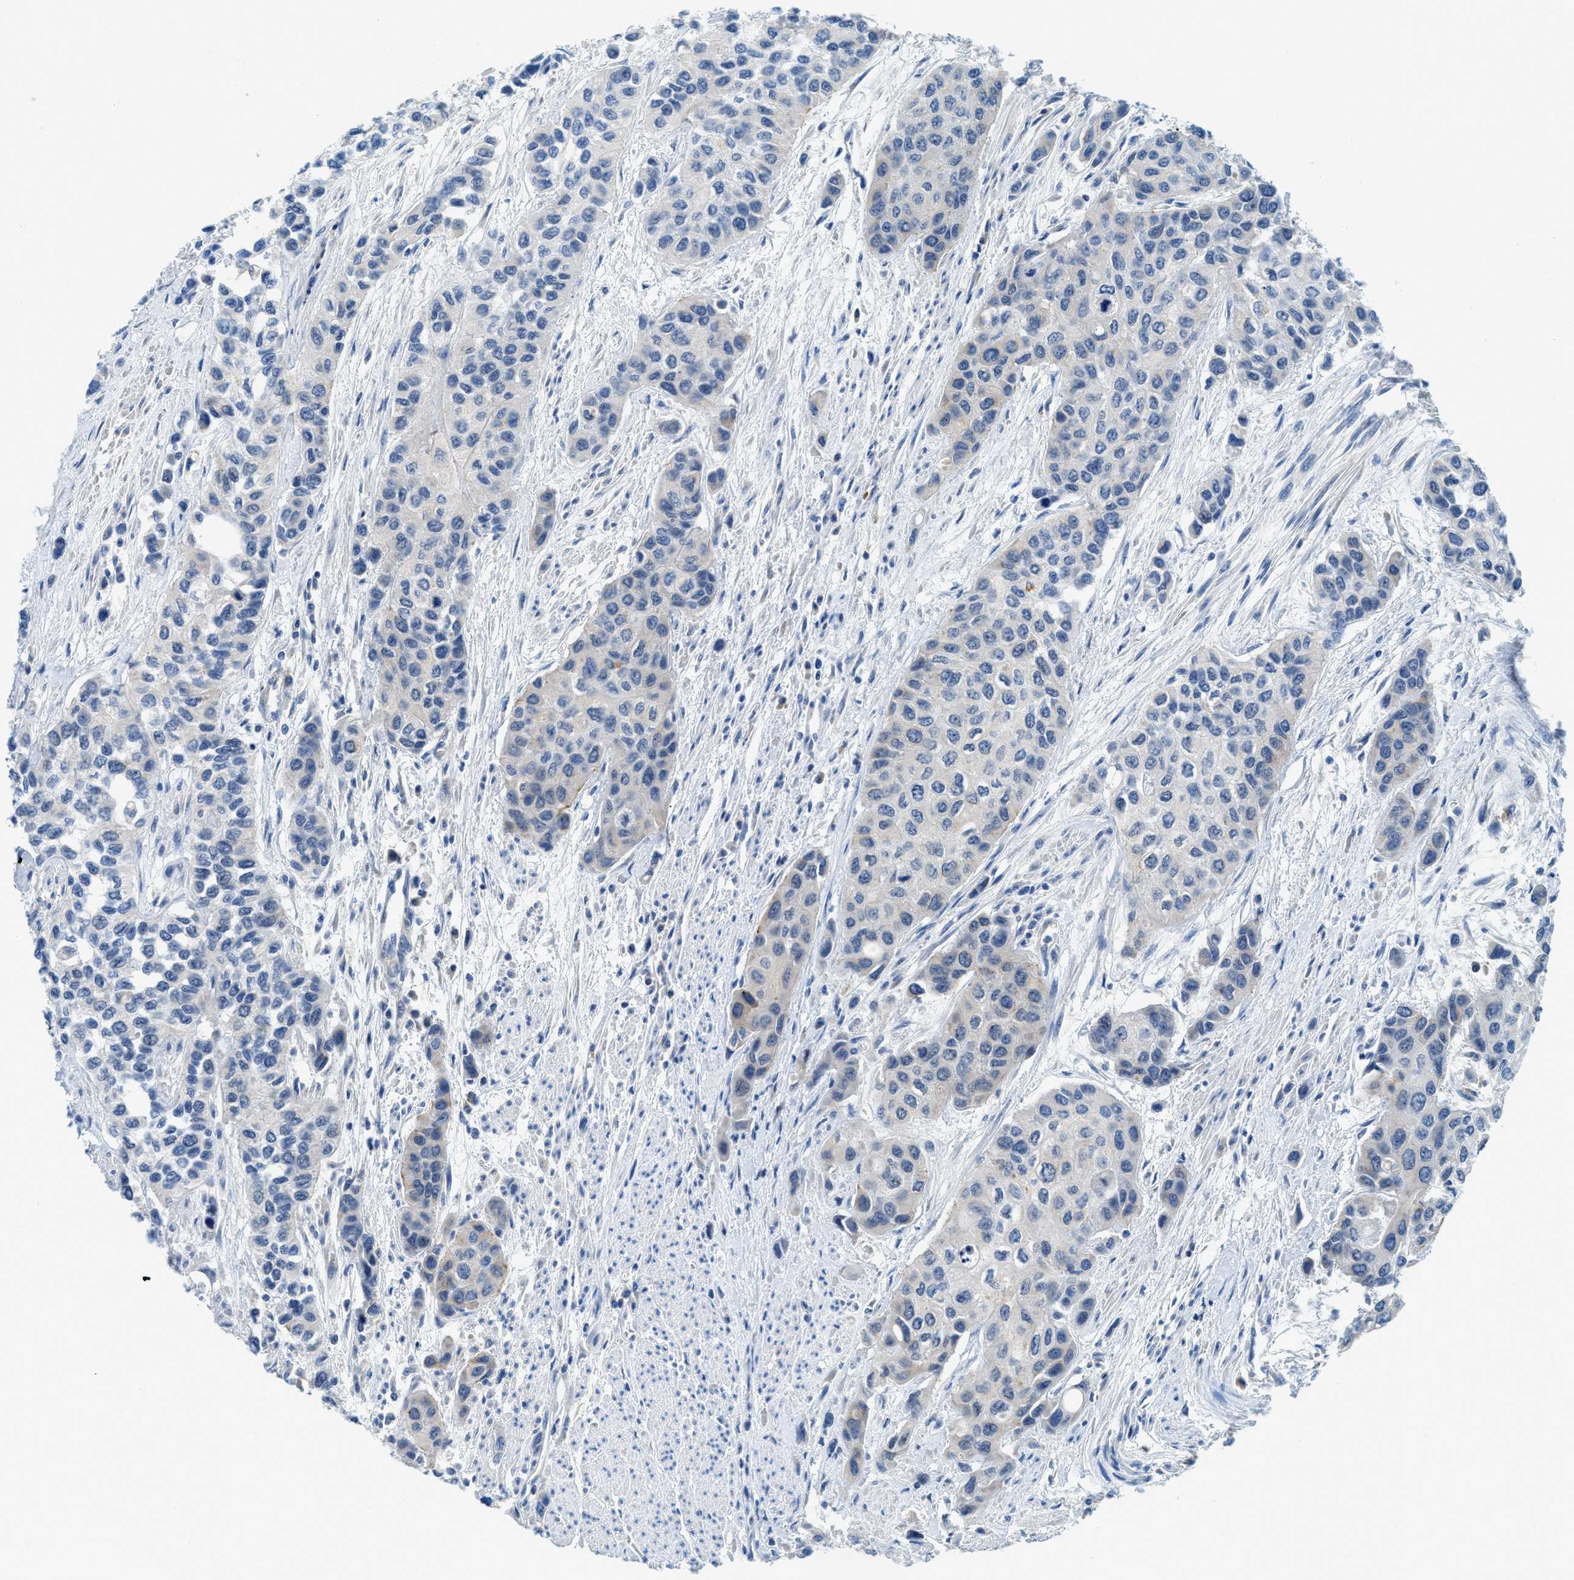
{"staining": {"intensity": "negative", "quantity": "none", "location": "none"}, "tissue": "urothelial cancer", "cell_type": "Tumor cells", "image_type": "cancer", "snomed": [{"axis": "morphology", "description": "Urothelial carcinoma, High grade"}, {"axis": "topography", "description": "Urinary bladder"}], "caption": "Immunohistochemistry (IHC) micrograph of neoplastic tissue: urothelial carcinoma (high-grade) stained with DAB exhibits no significant protein positivity in tumor cells.", "gene": "TSPAN3", "patient": {"sex": "female", "age": 56}}